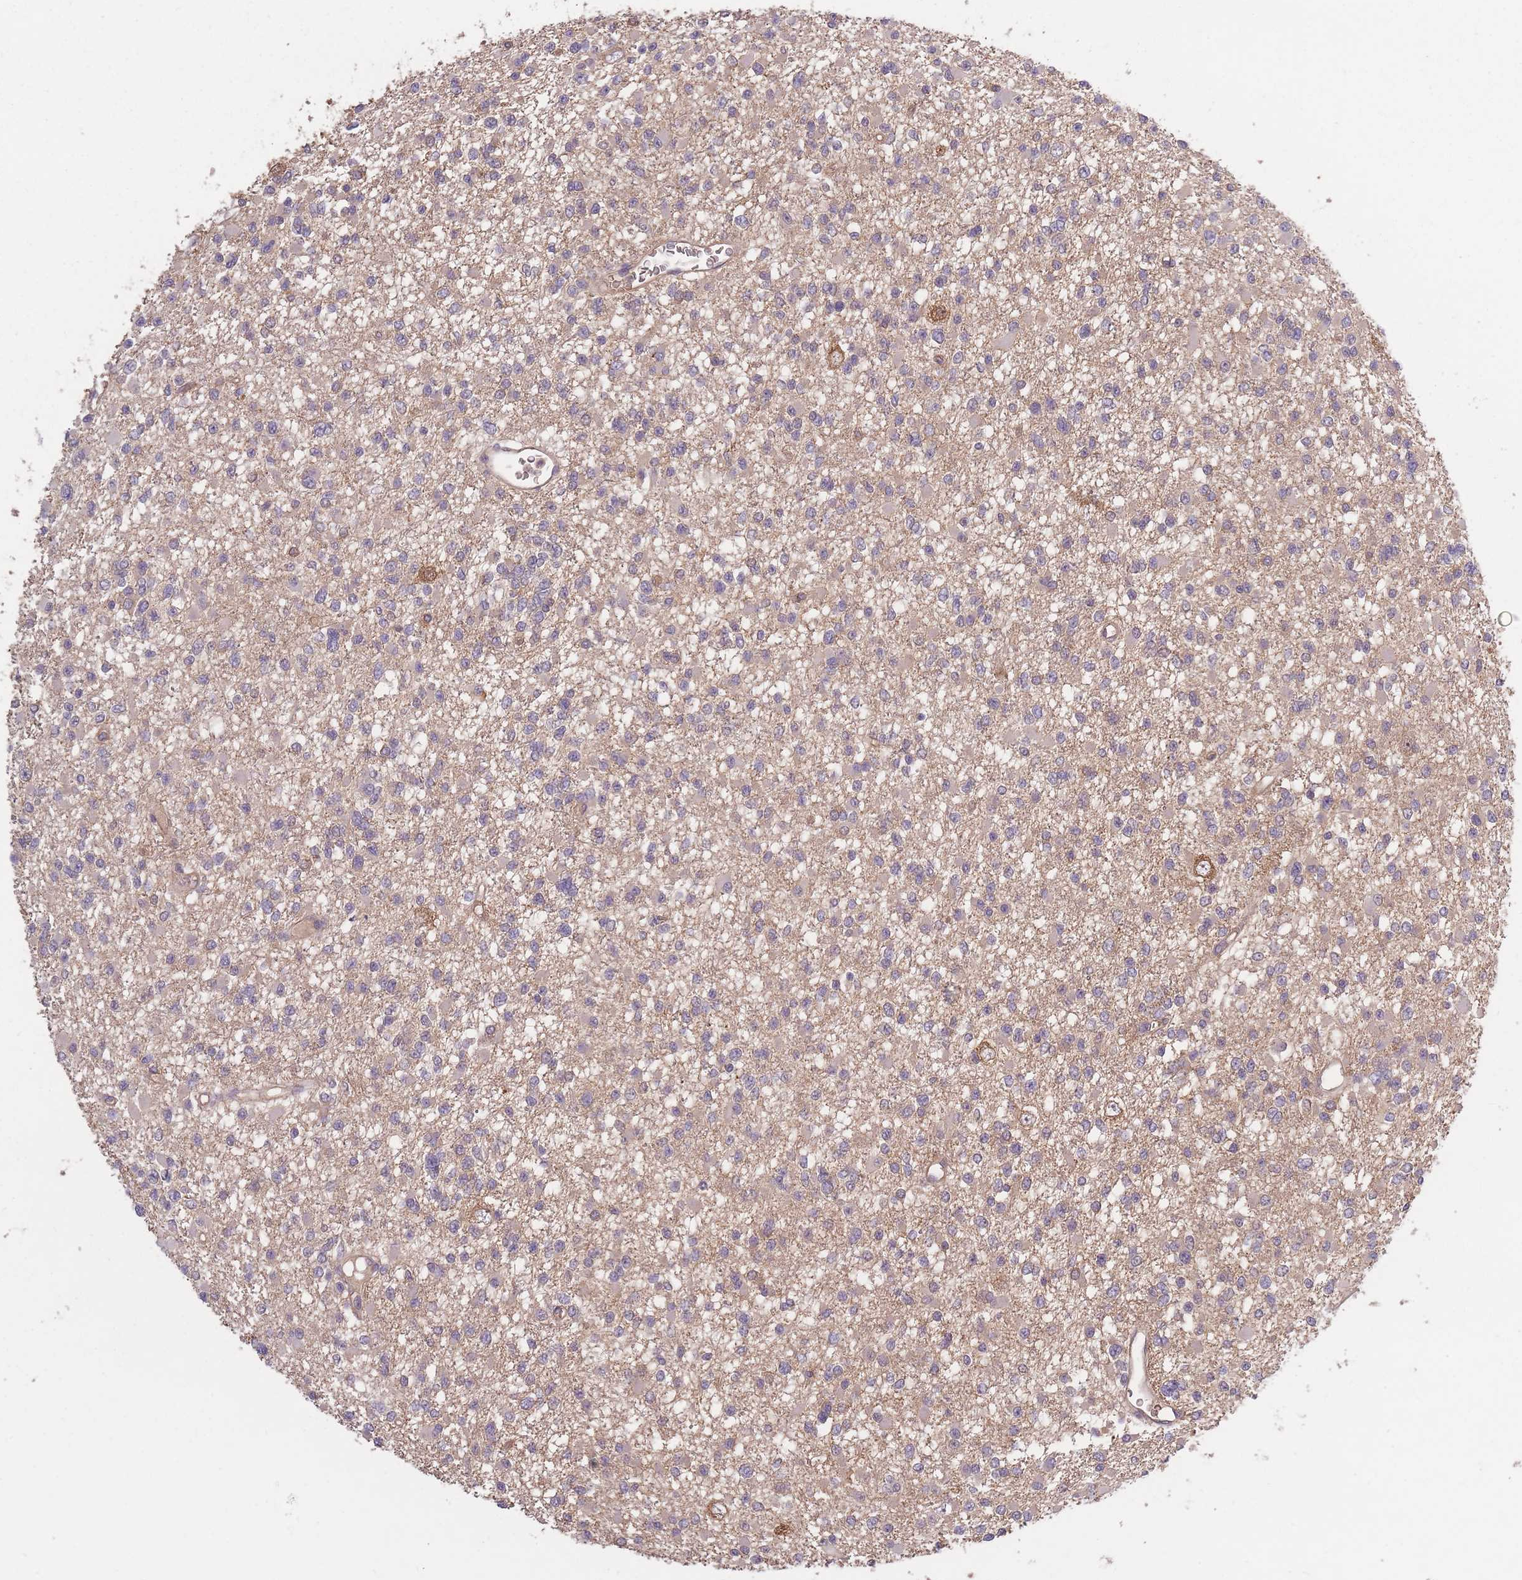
{"staining": {"intensity": "negative", "quantity": "none", "location": "none"}, "tissue": "glioma", "cell_type": "Tumor cells", "image_type": "cancer", "snomed": [{"axis": "morphology", "description": "Glioma, malignant, Low grade"}, {"axis": "topography", "description": "Brain"}], "caption": "A micrograph of human low-grade glioma (malignant) is negative for staining in tumor cells.", "gene": "KIAA1755", "patient": {"sex": "female", "age": 22}}